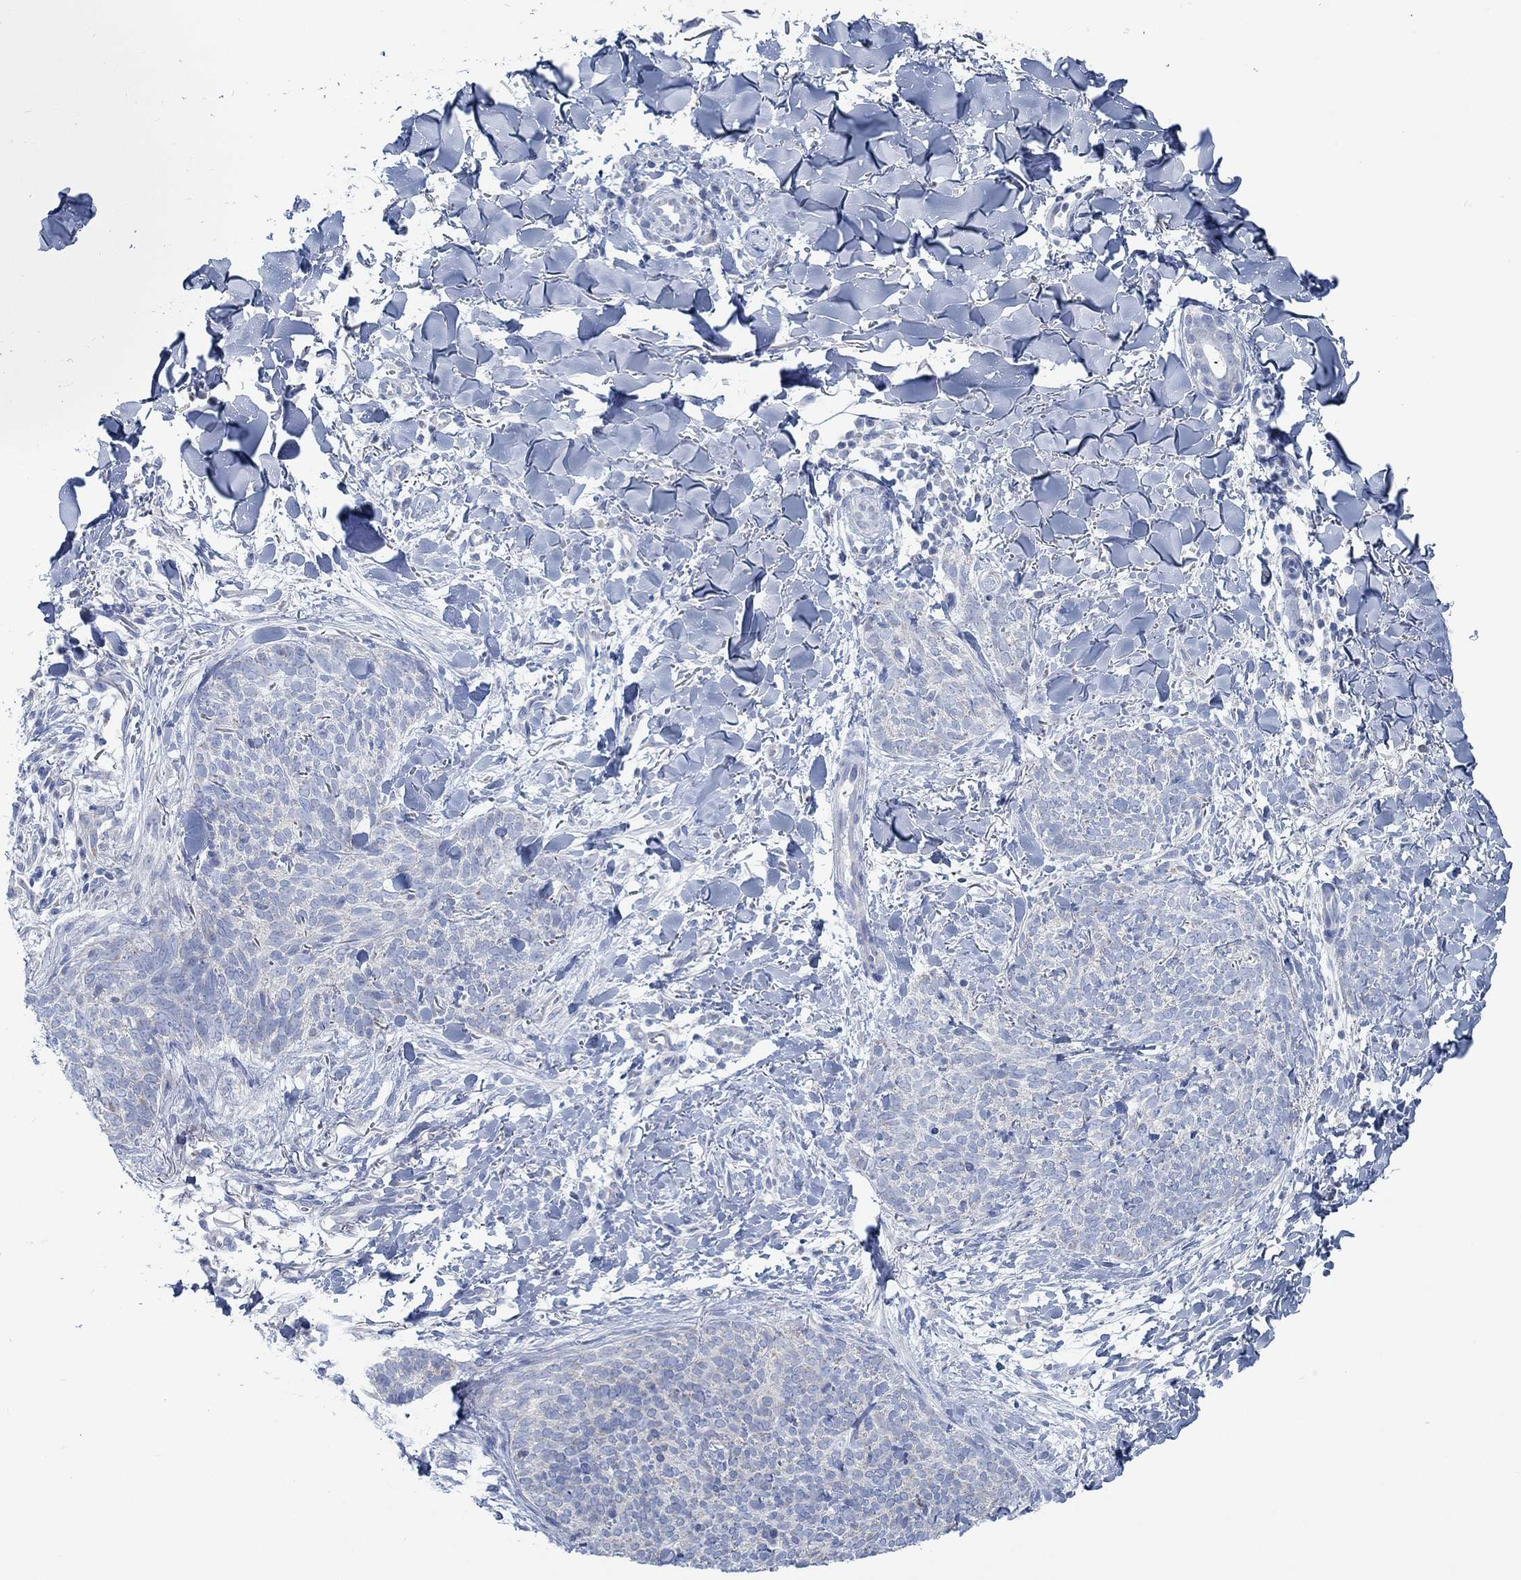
{"staining": {"intensity": "negative", "quantity": "none", "location": "none"}, "tissue": "skin cancer", "cell_type": "Tumor cells", "image_type": "cancer", "snomed": [{"axis": "morphology", "description": "Basal cell carcinoma"}, {"axis": "topography", "description": "Skin"}], "caption": "Skin cancer stained for a protein using immunohistochemistry shows no positivity tumor cells.", "gene": "GLOD5", "patient": {"sex": "male", "age": 64}}